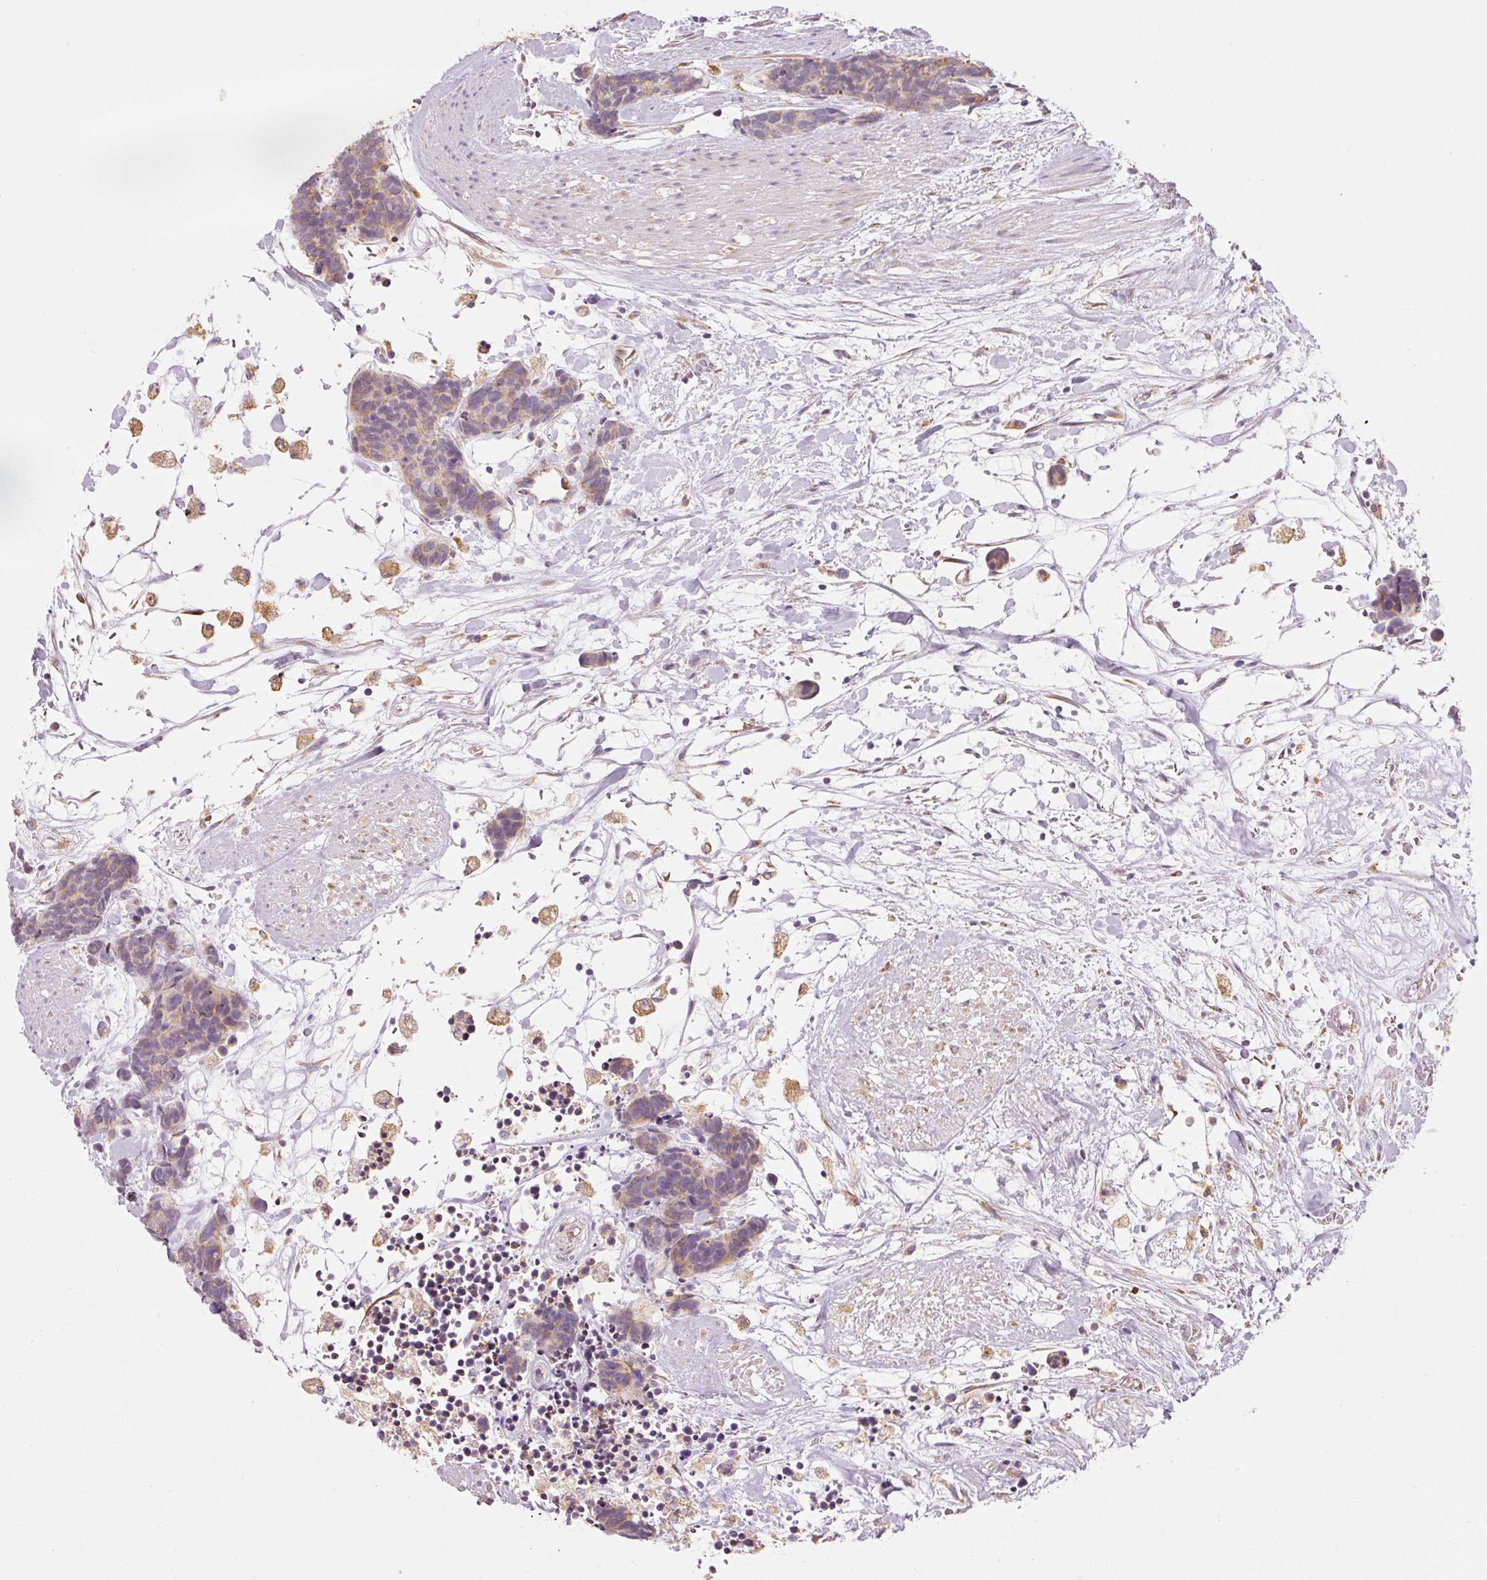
{"staining": {"intensity": "weak", "quantity": "<25%", "location": "cytoplasmic/membranous"}, "tissue": "carcinoid", "cell_type": "Tumor cells", "image_type": "cancer", "snomed": [{"axis": "morphology", "description": "Carcinoma, NOS"}, {"axis": "morphology", "description": "Carcinoid, malignant, NOS"}, {"axis": "topography", "description": "Urinary bladder"}], "caption": "Immunohistochemistry of carcinoma shows no staining in tumor cells.", "gene": "MORN4", "patient": {"sex": "male", "age": 57}}